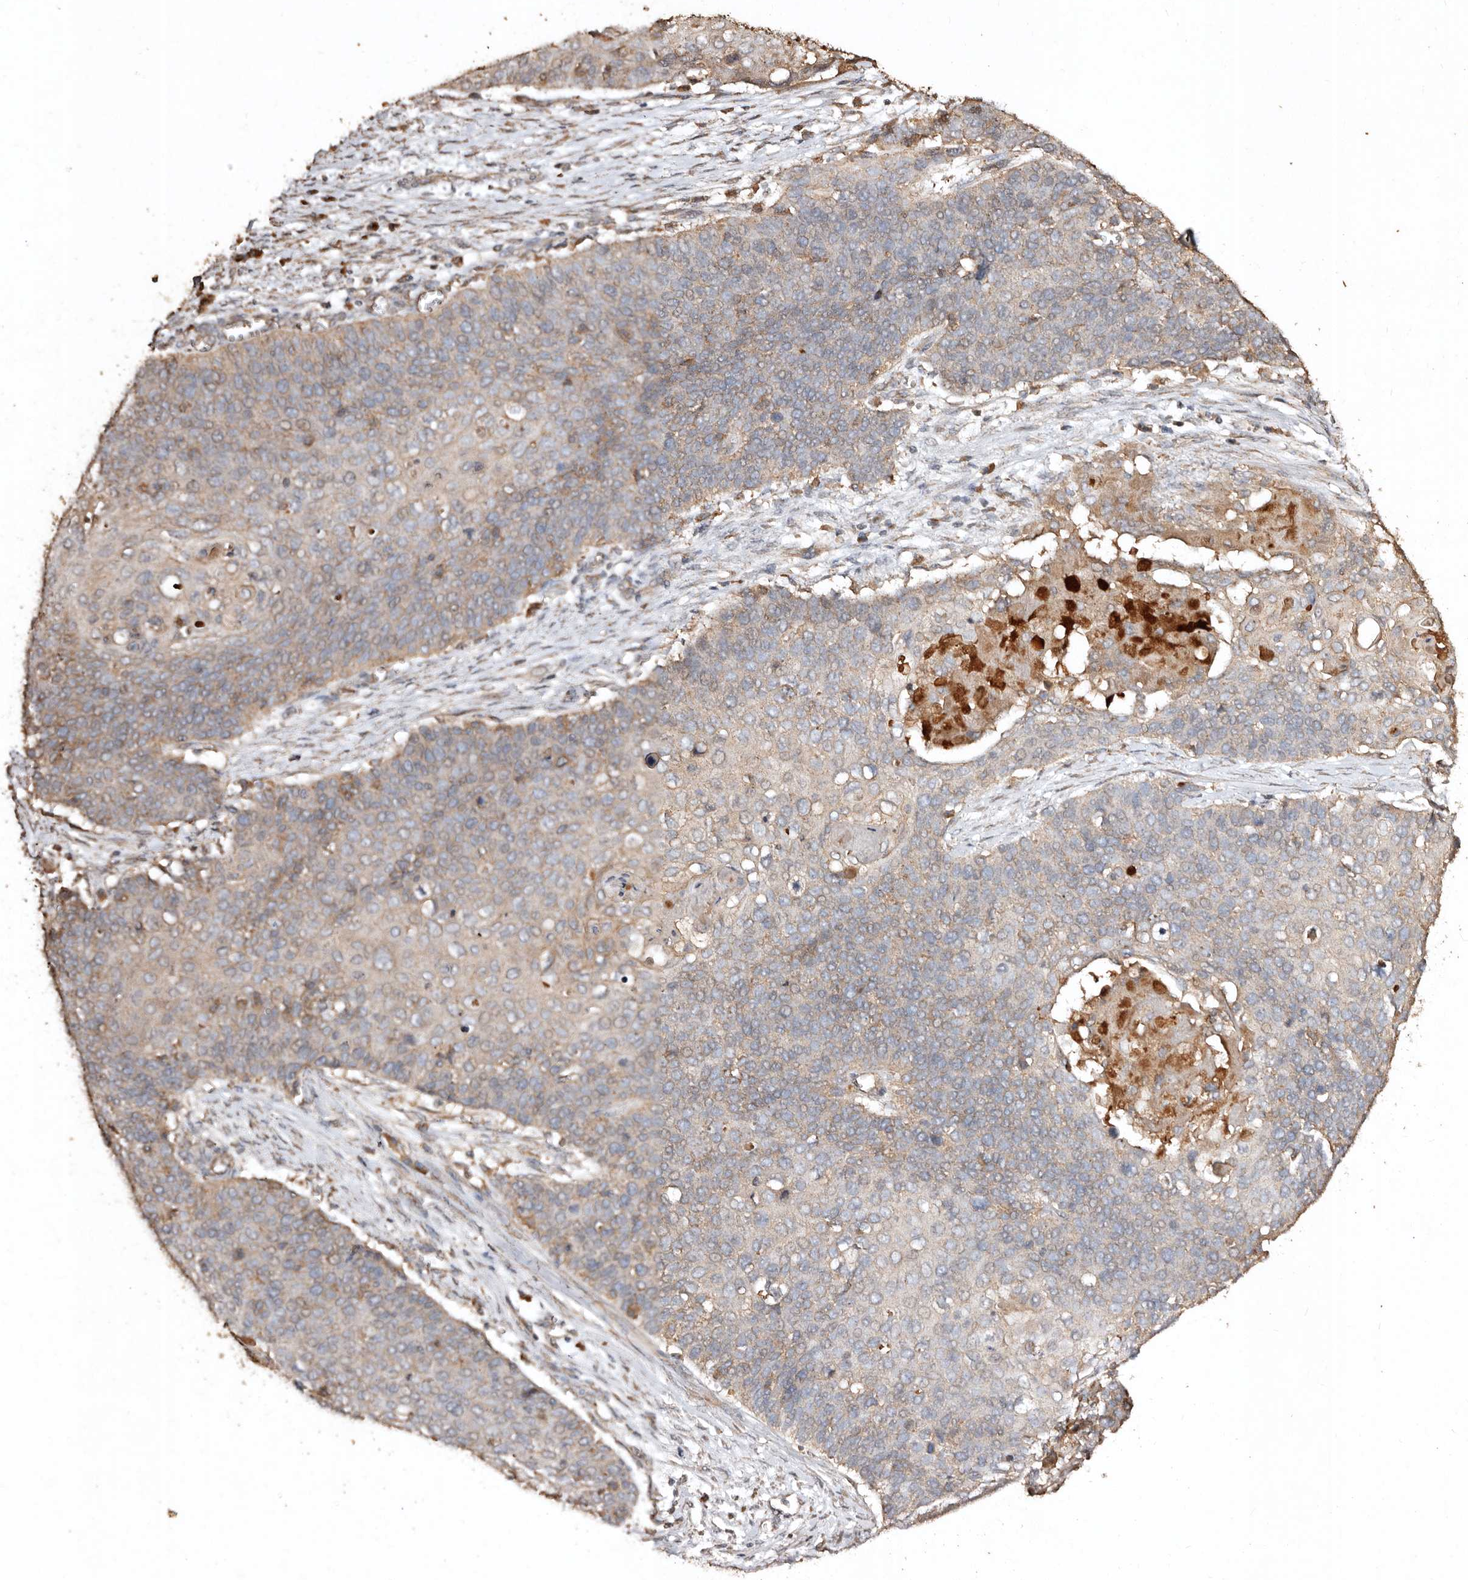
{"staining": {"intensity": "weak", "quantity": "25%-75%", "location": "cytoplasmic/membranous"}, "tissue": "cervical cancer", "cell_type": "Tumor cells", "image_type": "cancer", "snomed": [{"axis": "morphology", "description": "Squamous cell carcinoma, NOS"}, {"axis": "topography", "description": "Cervix"}], "caption": "Immunohistochemical staining of human cervical cancer (squamous cell carcinoma) exhibits low levels of weak cytoplasmic/membranous protein positivity in approximately 25%-75% of tumor cells. (DAB (3,3'-diaminobenzidine) IHC, brown staining for protein, blue staining for nuclei).", "gene": "FARS2", "patient": {"sex": "female", "age": 39}}